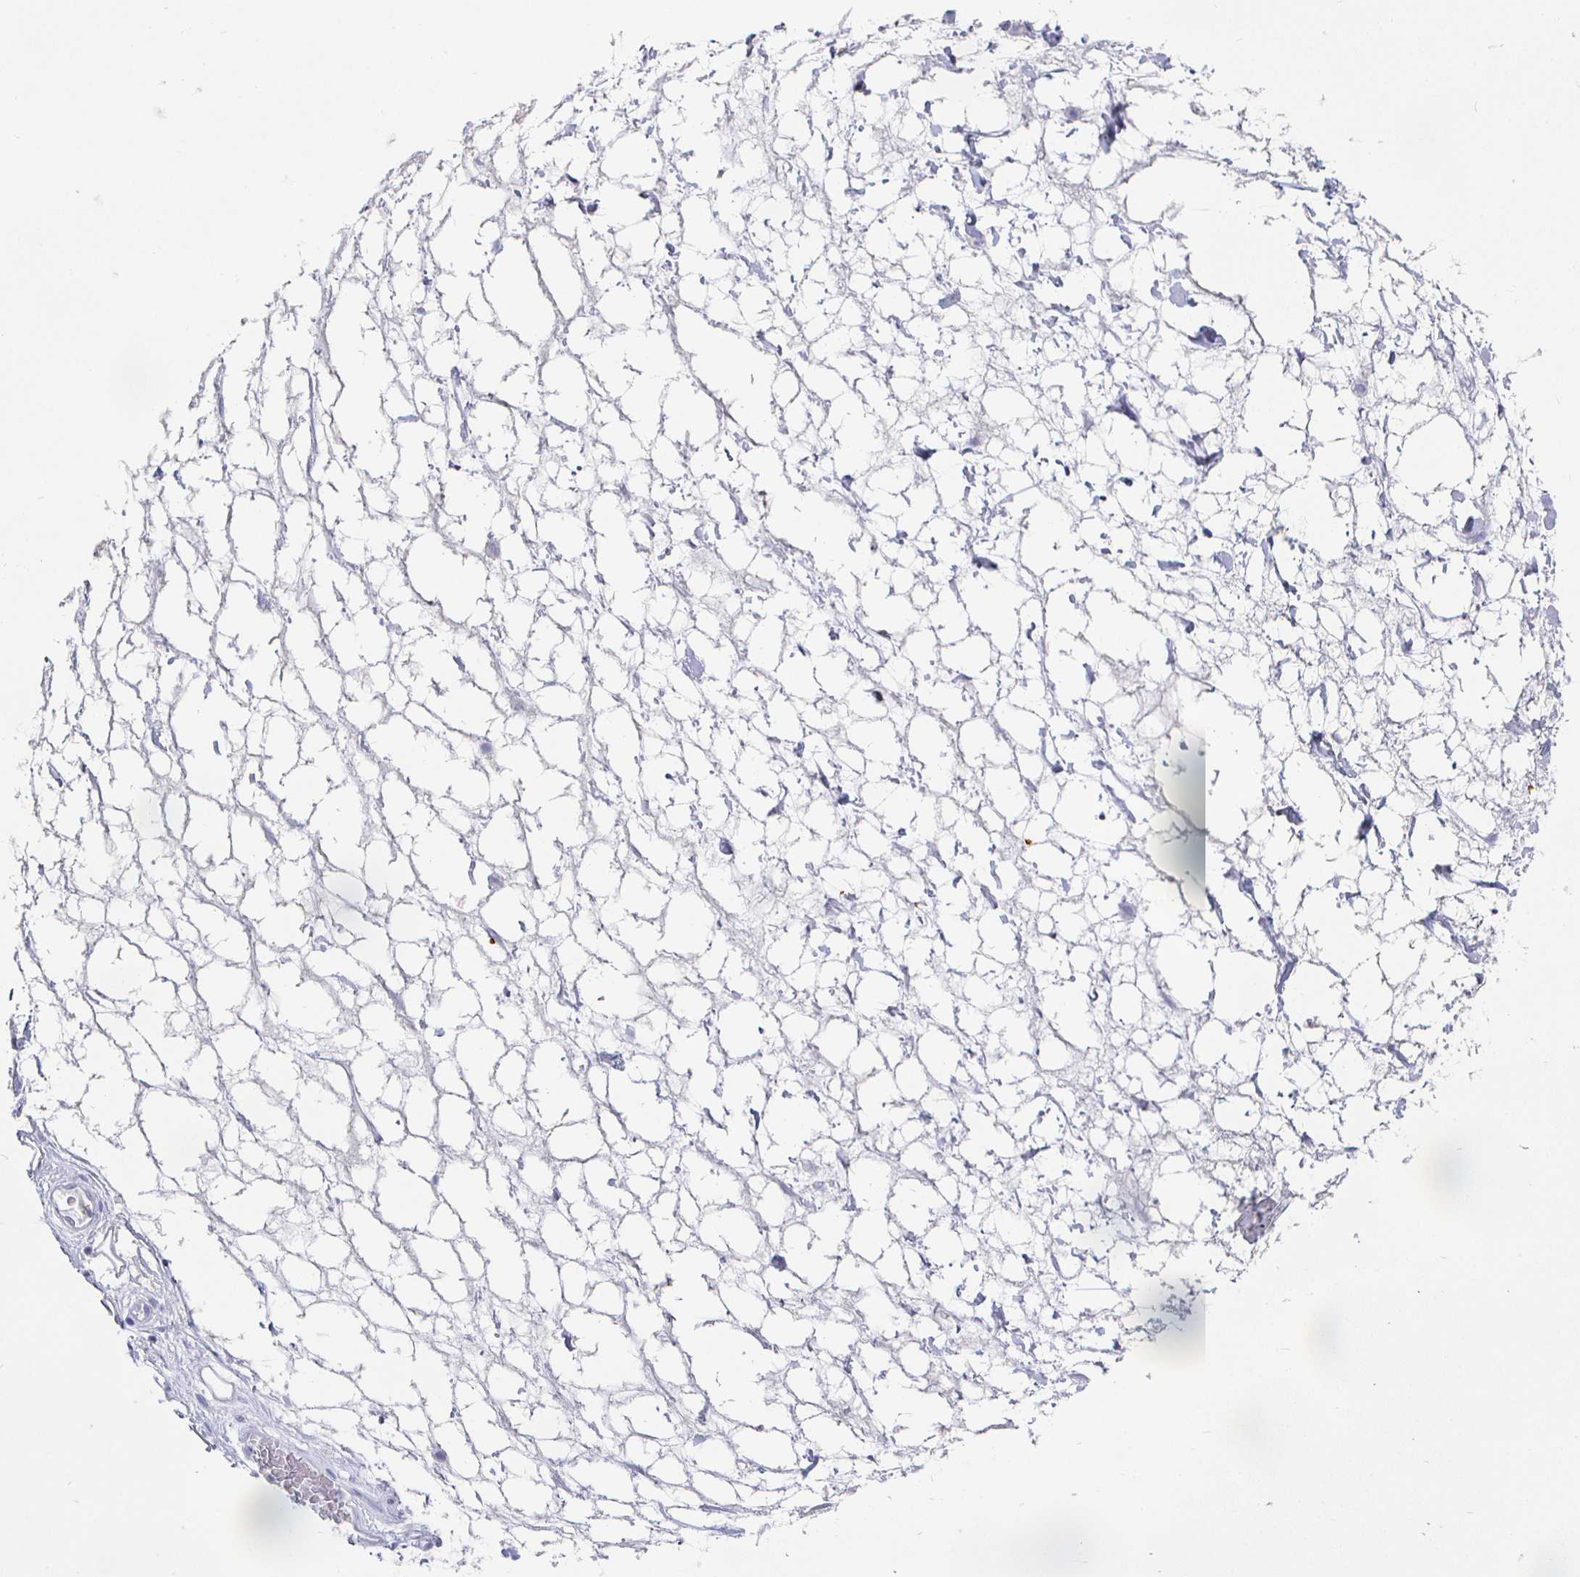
{"staining": {"intensity": "negative", "quantity": "none", "location": "none"}, "tissue": "adipose tissue", "cell_type": "Adipocytes", "image_type": "normal", "snomed": [{"axis": "morphology", "description": "Normal tissue, NOS"}, {"axis": "topography", "description": "Lymph node"}, {"axis": "topography", "description": "Cartilage tissue"}, {"axis": "topography", "description": "Nasopharynx"}], "caption": "The immunohistochemistry (IHC) histopathology image has no significant positivity in adipocytes of adipose tissue.", "gene": "CLCA1", "patient": {"sex": "male", "age": 63}}